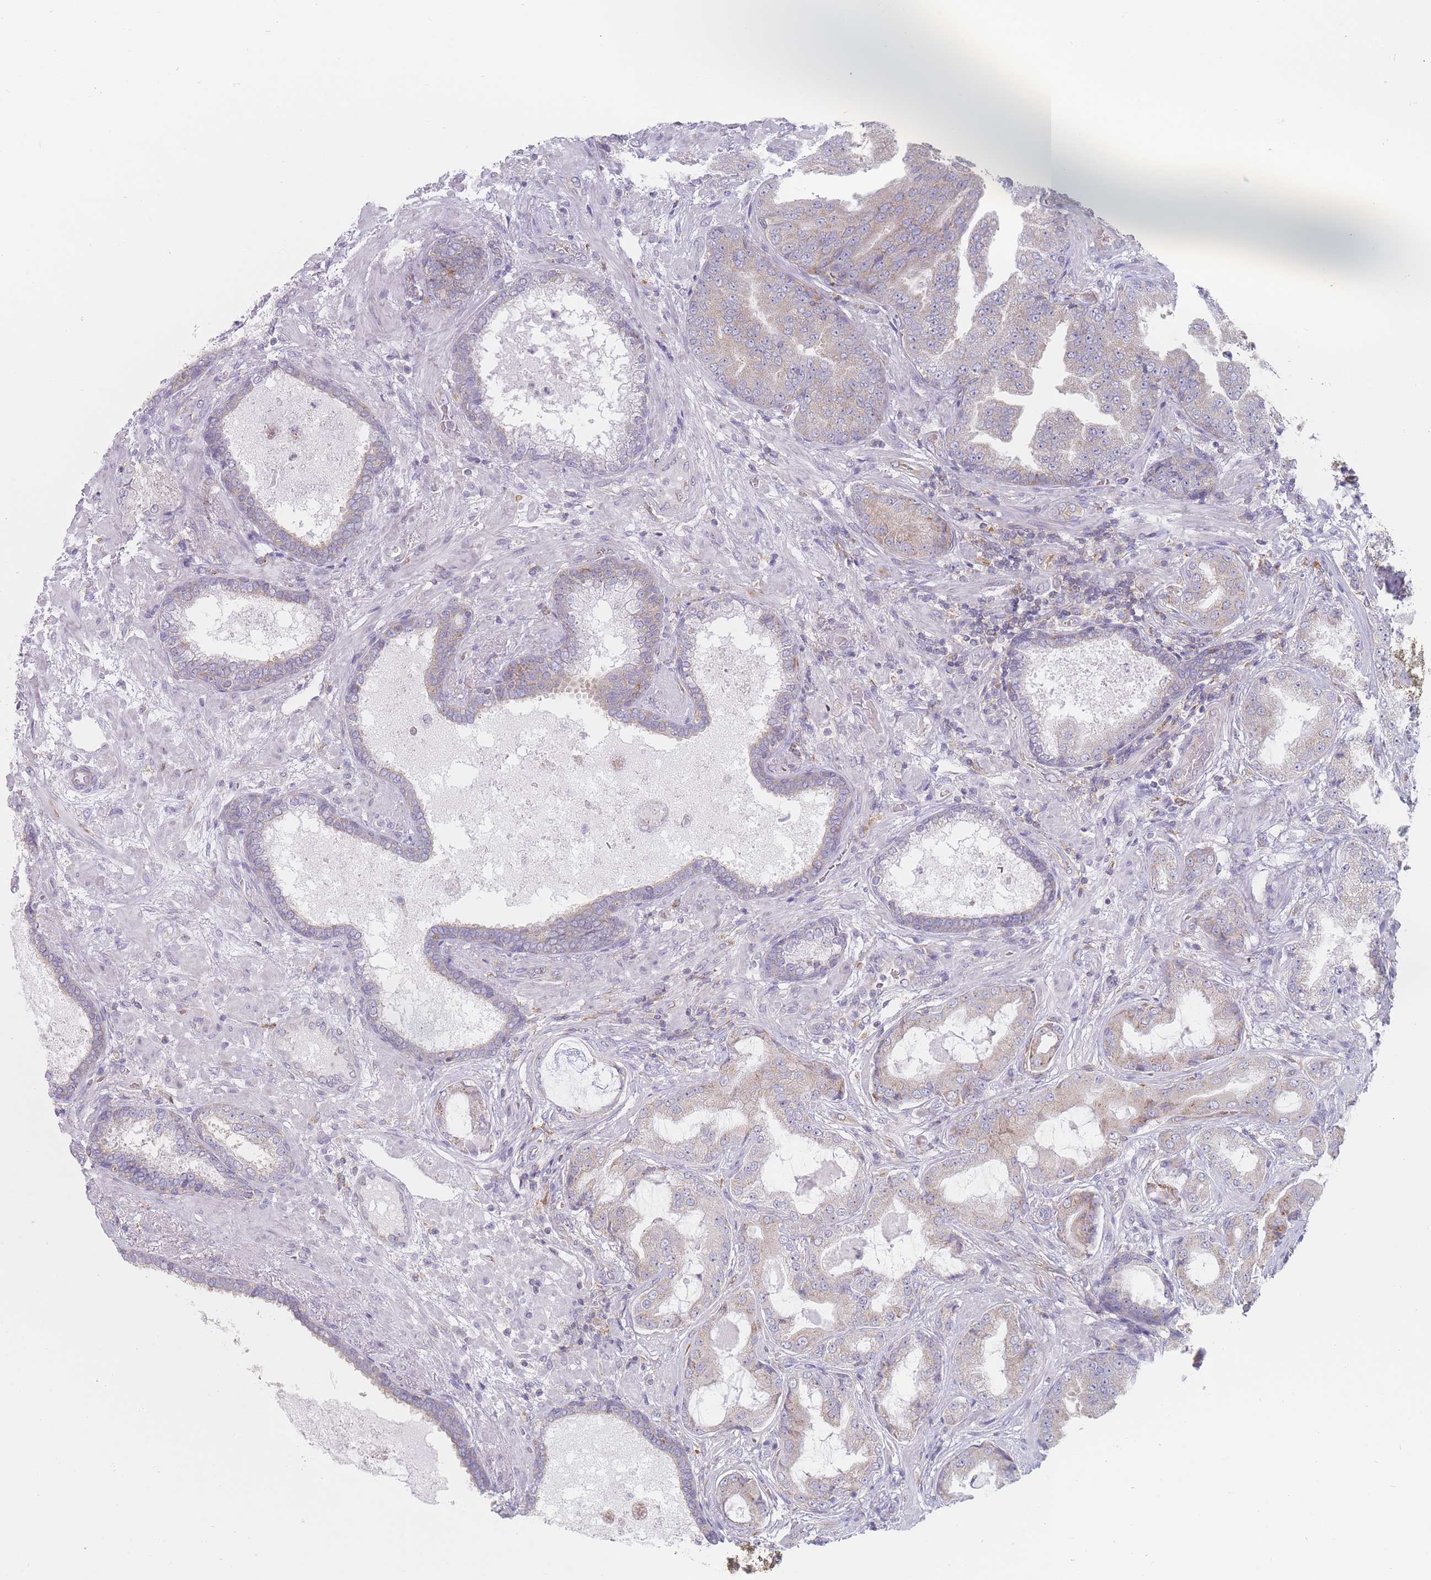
{"staining": {"intensity": "weak", "quantity": "25%-75%", "location": "cytoplasmic/membranous"}, "tissue": "prostate cancer", "cell_type": "Tumor cells", "image_type": "cancer", "snomed": [{"axis": "morphology", "description": "Adenocarcinoma, High grade"}, {"axis": "topography", "description": "Prostate"}], "caption": "Weak cytoplasmic/membranous protein staining is appreciated in about 25%-75% of tumor cells in prostate cancer. Ihc stains the protein in brown and the nuclei are stained blue.", "gene": "MAP1S", "patient": {"sex": "male", "age": 68}}